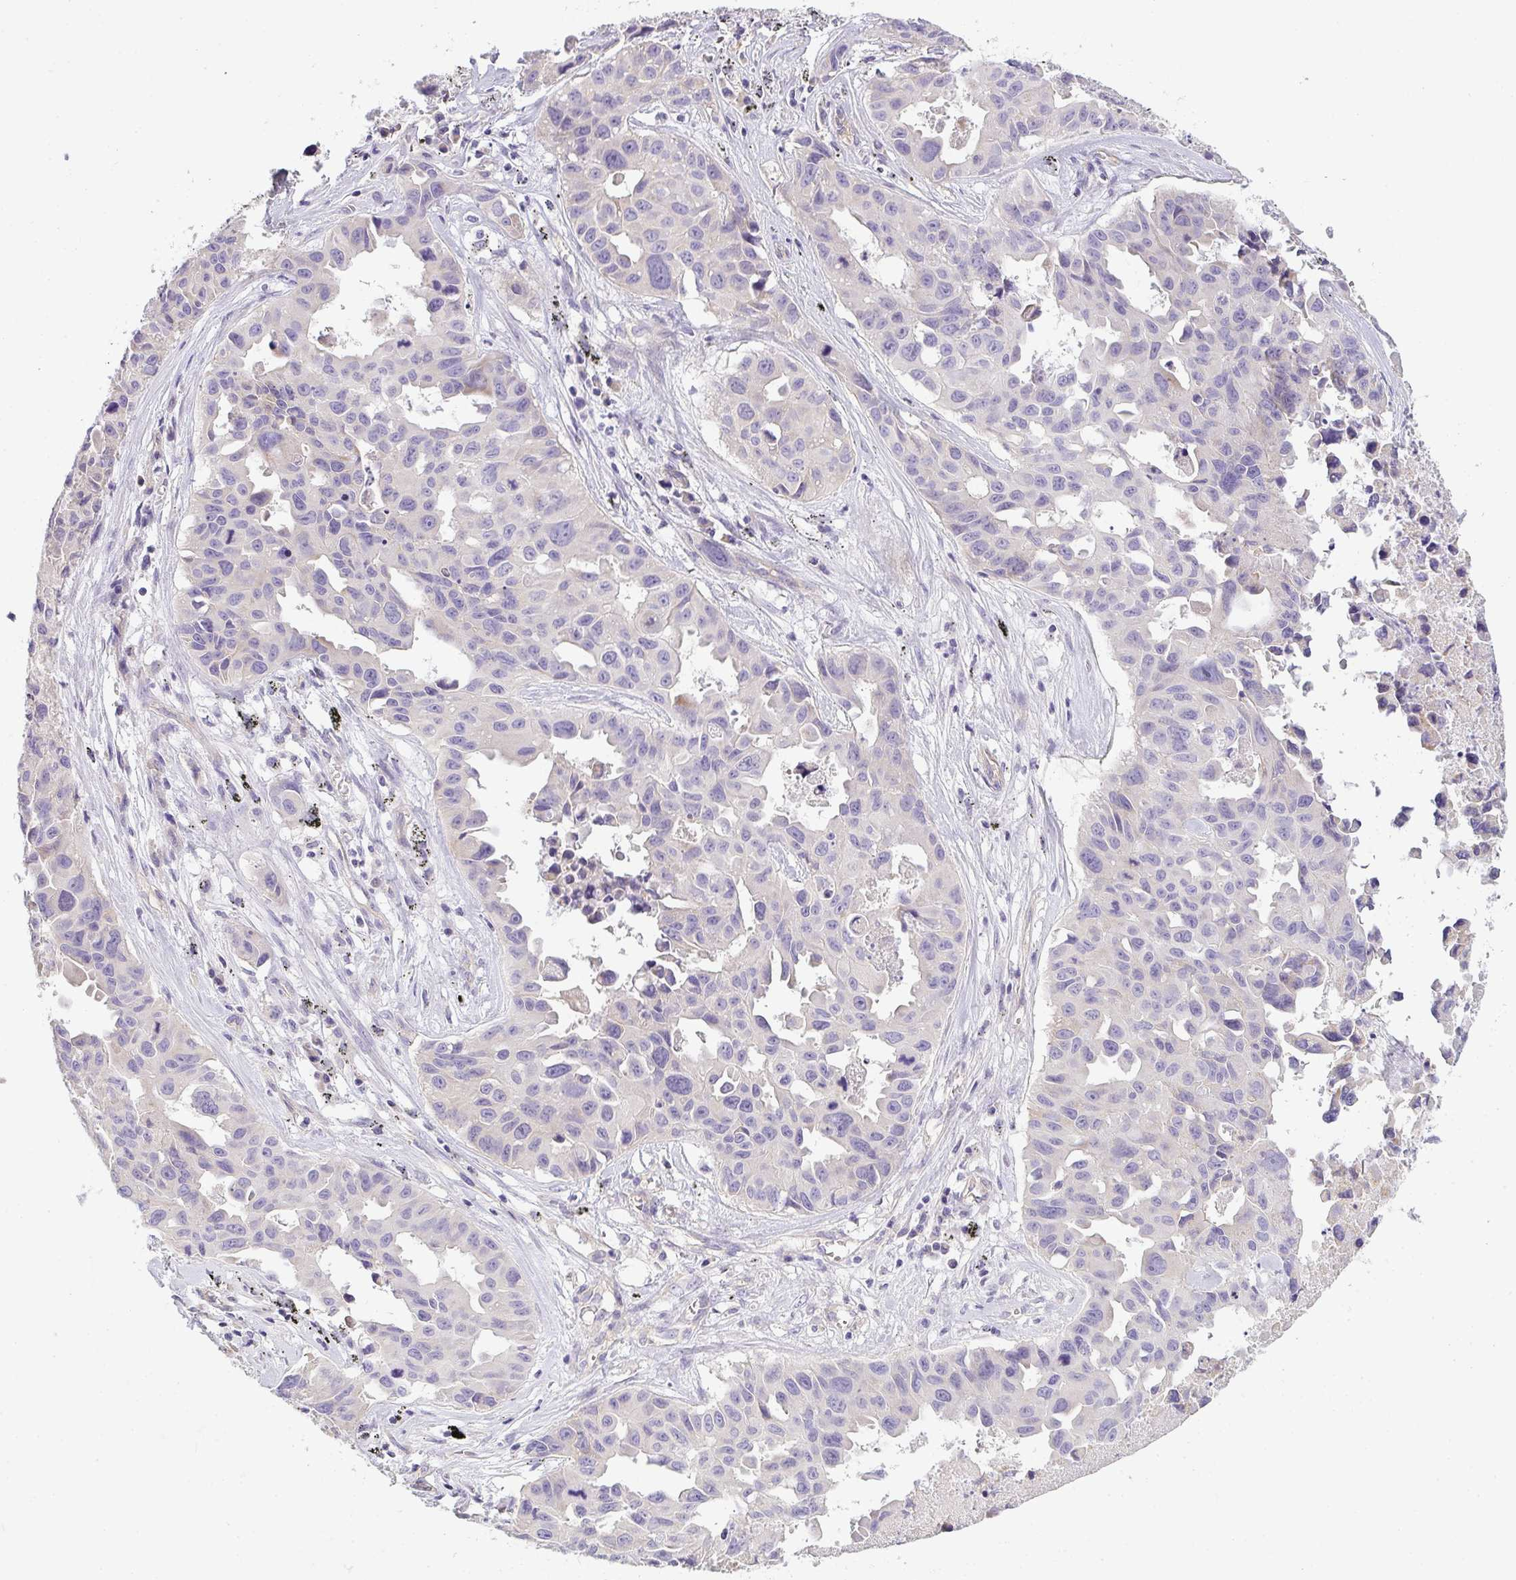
{"staining": {"intensity": "negative", "quantity": "none", "location": "none"}, "tissue": "lung cancer", "cell_type": "Tumor cells", "image_type": "cancer", "snomed": [{"axis": "morphology", "description": "Adenocarcinoma, NOS"}, {"axis": "topography", "description": "Lymph node"}, {"axis": "topography", "description": "Lung"}], "caption": "The photomicrograph reveals no significant expression in tumor cells of lung cancer.", "gene": "FILIP1", "patient": {"sex": "male", "age": 64}}